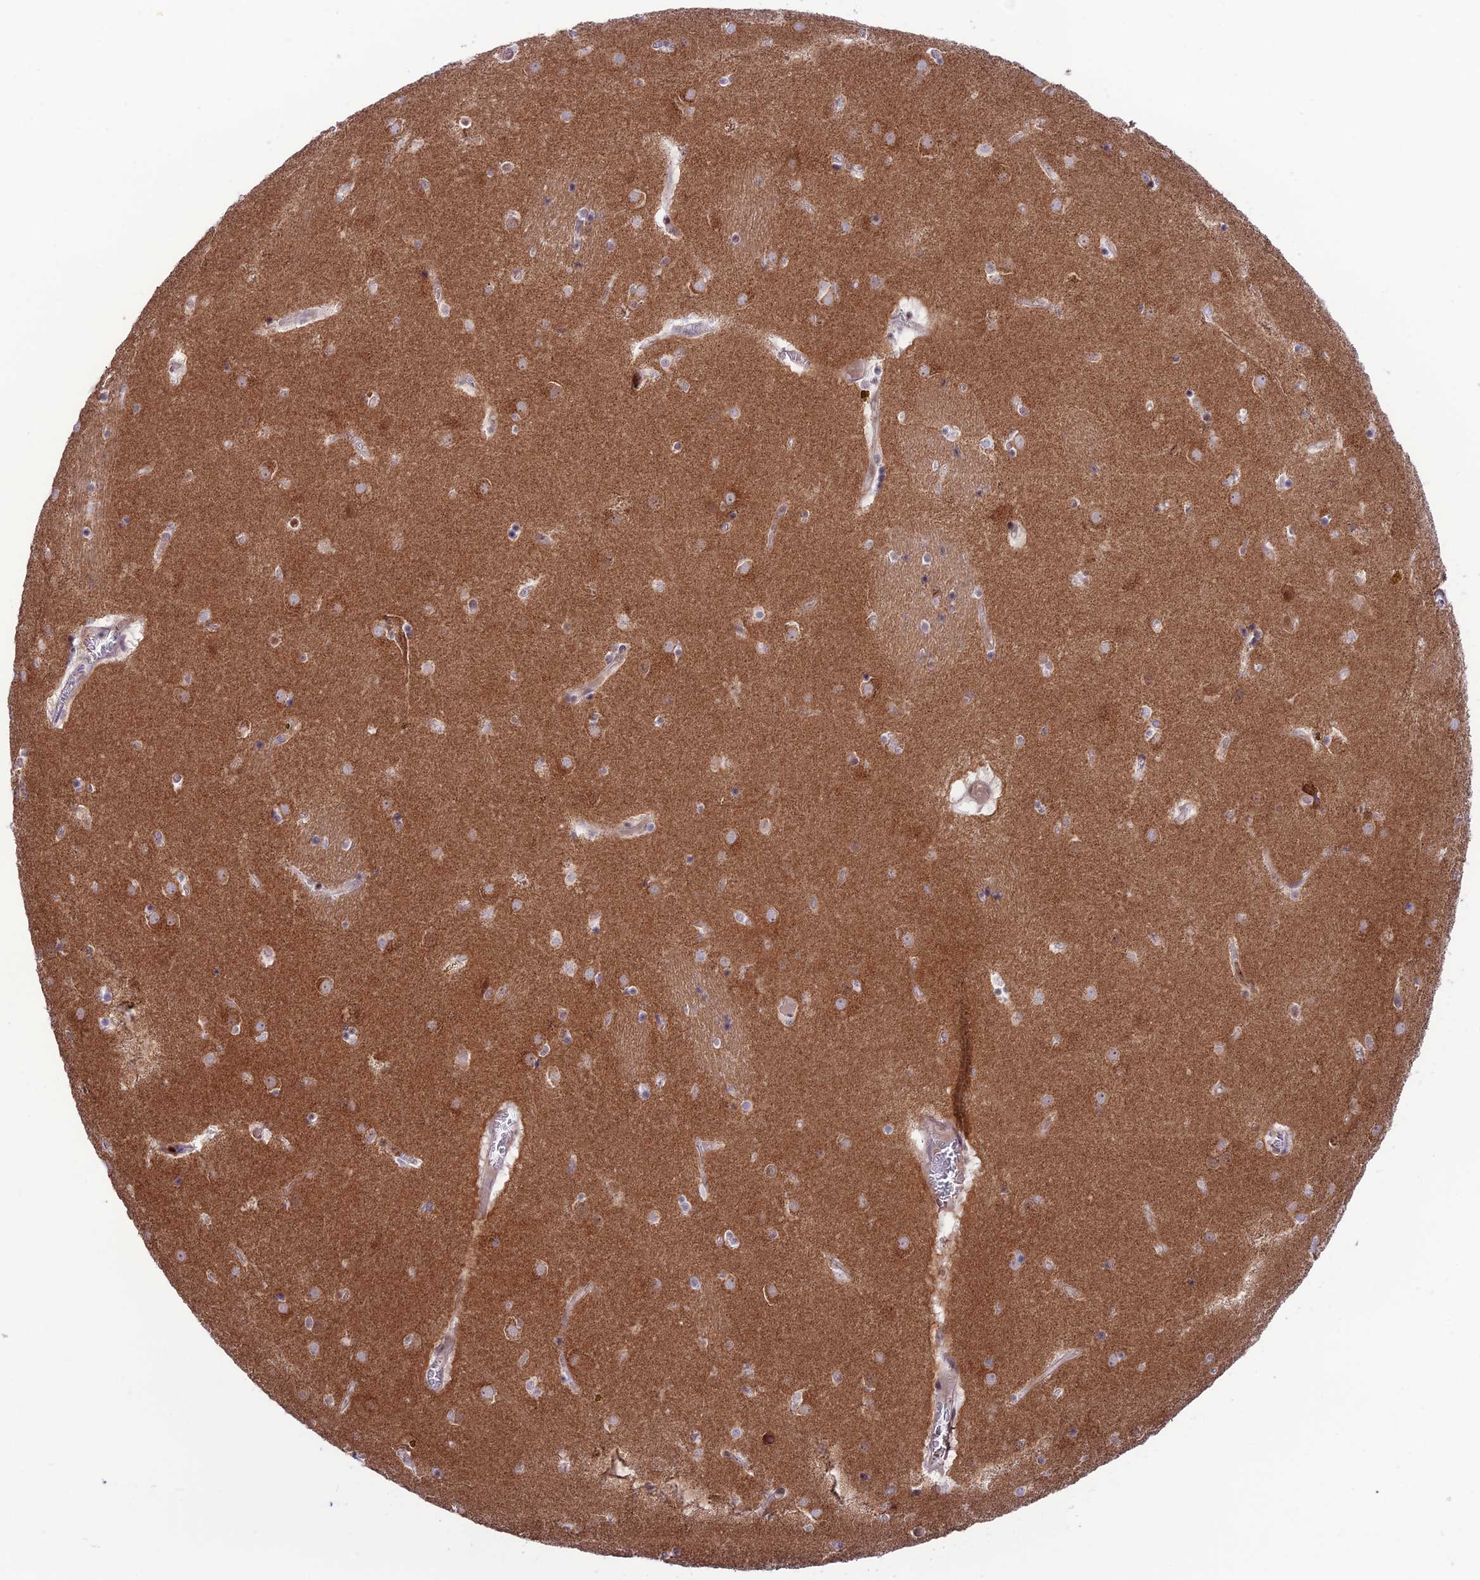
{"staining": {"intensity": "weak", "quantity": "<25%", "location": "cytoplasmic/membranous"}, "tissue": "caudate", "cell_type": "Glial cells", "image_type": "normal", "snomed": [{"axis": "morphology", "description": "Normal tissue, NOS"}, {"axis": "topography", "description": "Lateral ventricle wall"}], "caption": "DAB immunohistochemical staining of benign caudate demonstrates no significant staining in glial cells.", "gene": "COL6A6", "patient": {"sex": "male", "age": 70}}